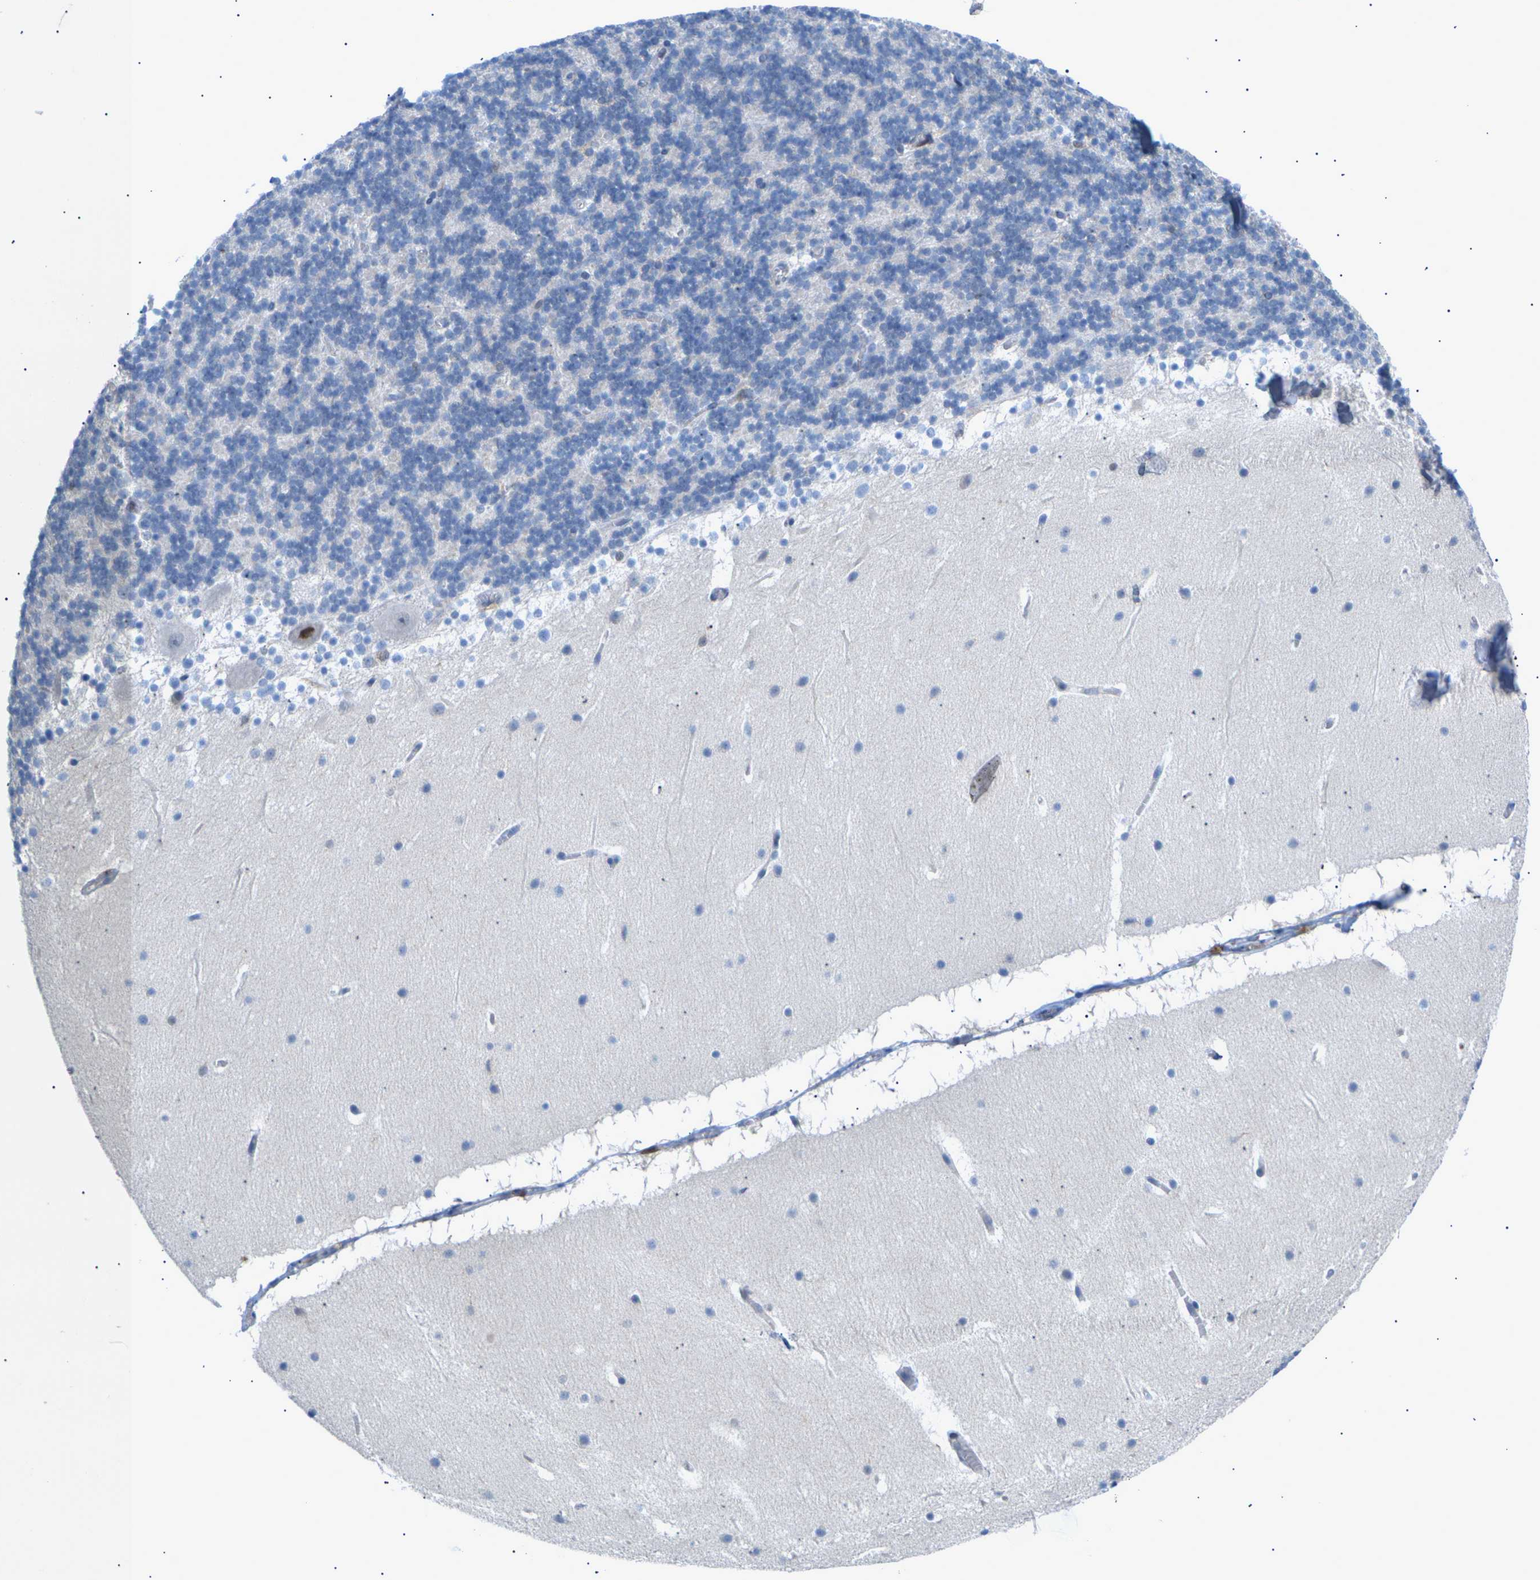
{"staining": {"intensity": "moderate", "quantity": "<25%", "location": "cytoplasmic/membranous,nuclear"}, "tissue": "cerebellum", "cell_type": "Cells in granular layer", "image_type": "normal", "snomed": [{"axis": "morphology", "description": "Normal tissue, NOS"}, {"axis": "topography", "description": "Cerebellum"}], "caption": "Immunohistochemistry histopathology image of benign human cerebellum stained for a protein (brown), which displays low levels of moderate cytoplasmic/membranous,nuclear staining in about <25% of cells in granular layer.", "gene": "RPS6KA3", "patient": {"sex": "male", "age": 45}}